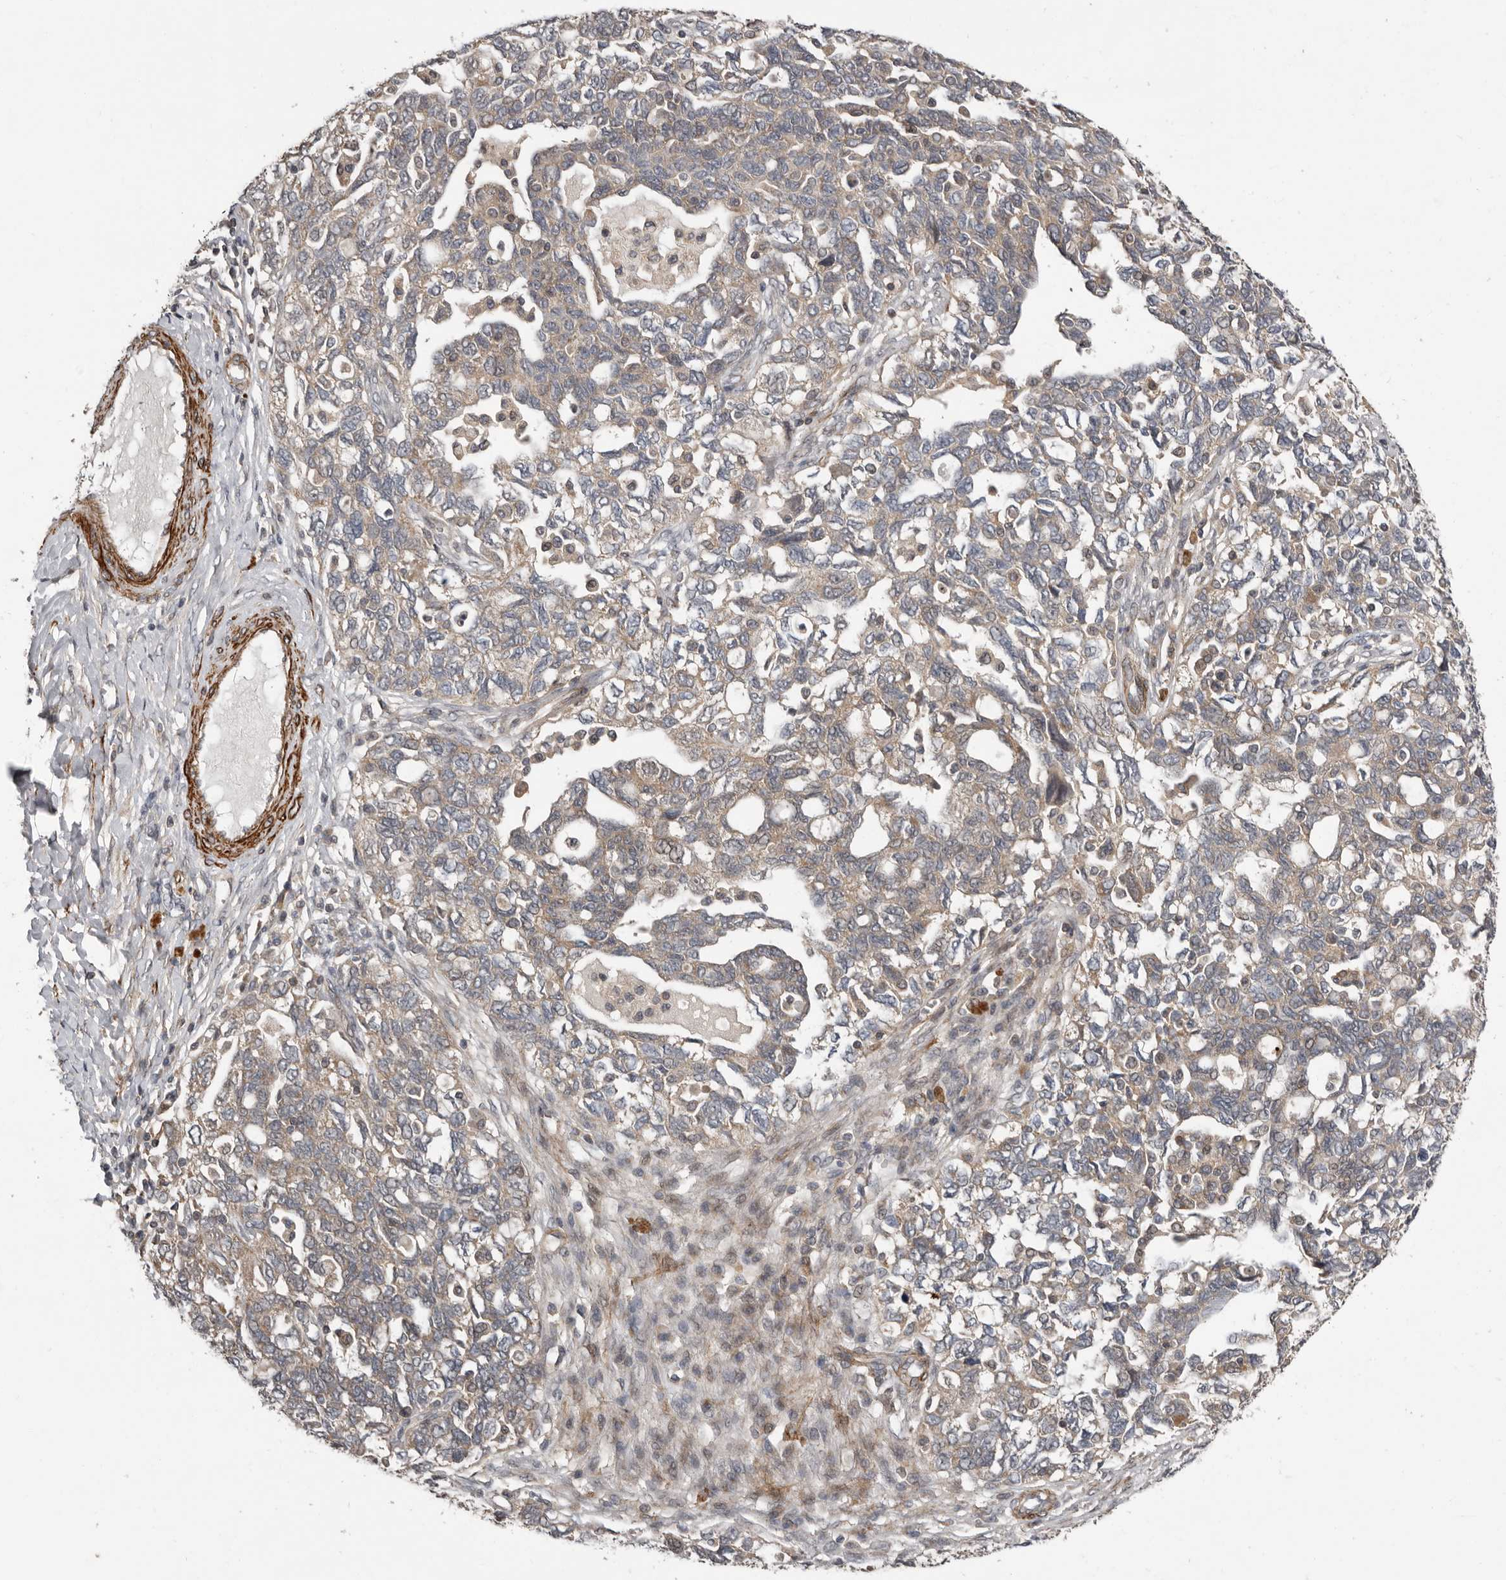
{"staining": {"intensity": "weak", "quantity": "25%-75%", "location": "cytoplasmic/membranous"}, "tissue": "ovarian cancer", "cell_type": "Tumor cells", "image_type": "cancer", "snomed": [{"axis": "morphology", "description": "Carcinoma, NOS"}, {"axis": "morphology", "description": "Cystadenocarcinoma, serous, NOS"}, {"axis": "topography", "description": "Ovary"}], "caption": "Human serous cystadenocarcinoma (ovarian) stained with a protein marker displays weak staining in tumor cells.", "gene": "FGFR4", "patient": {"sex": "female", "age": 69}}